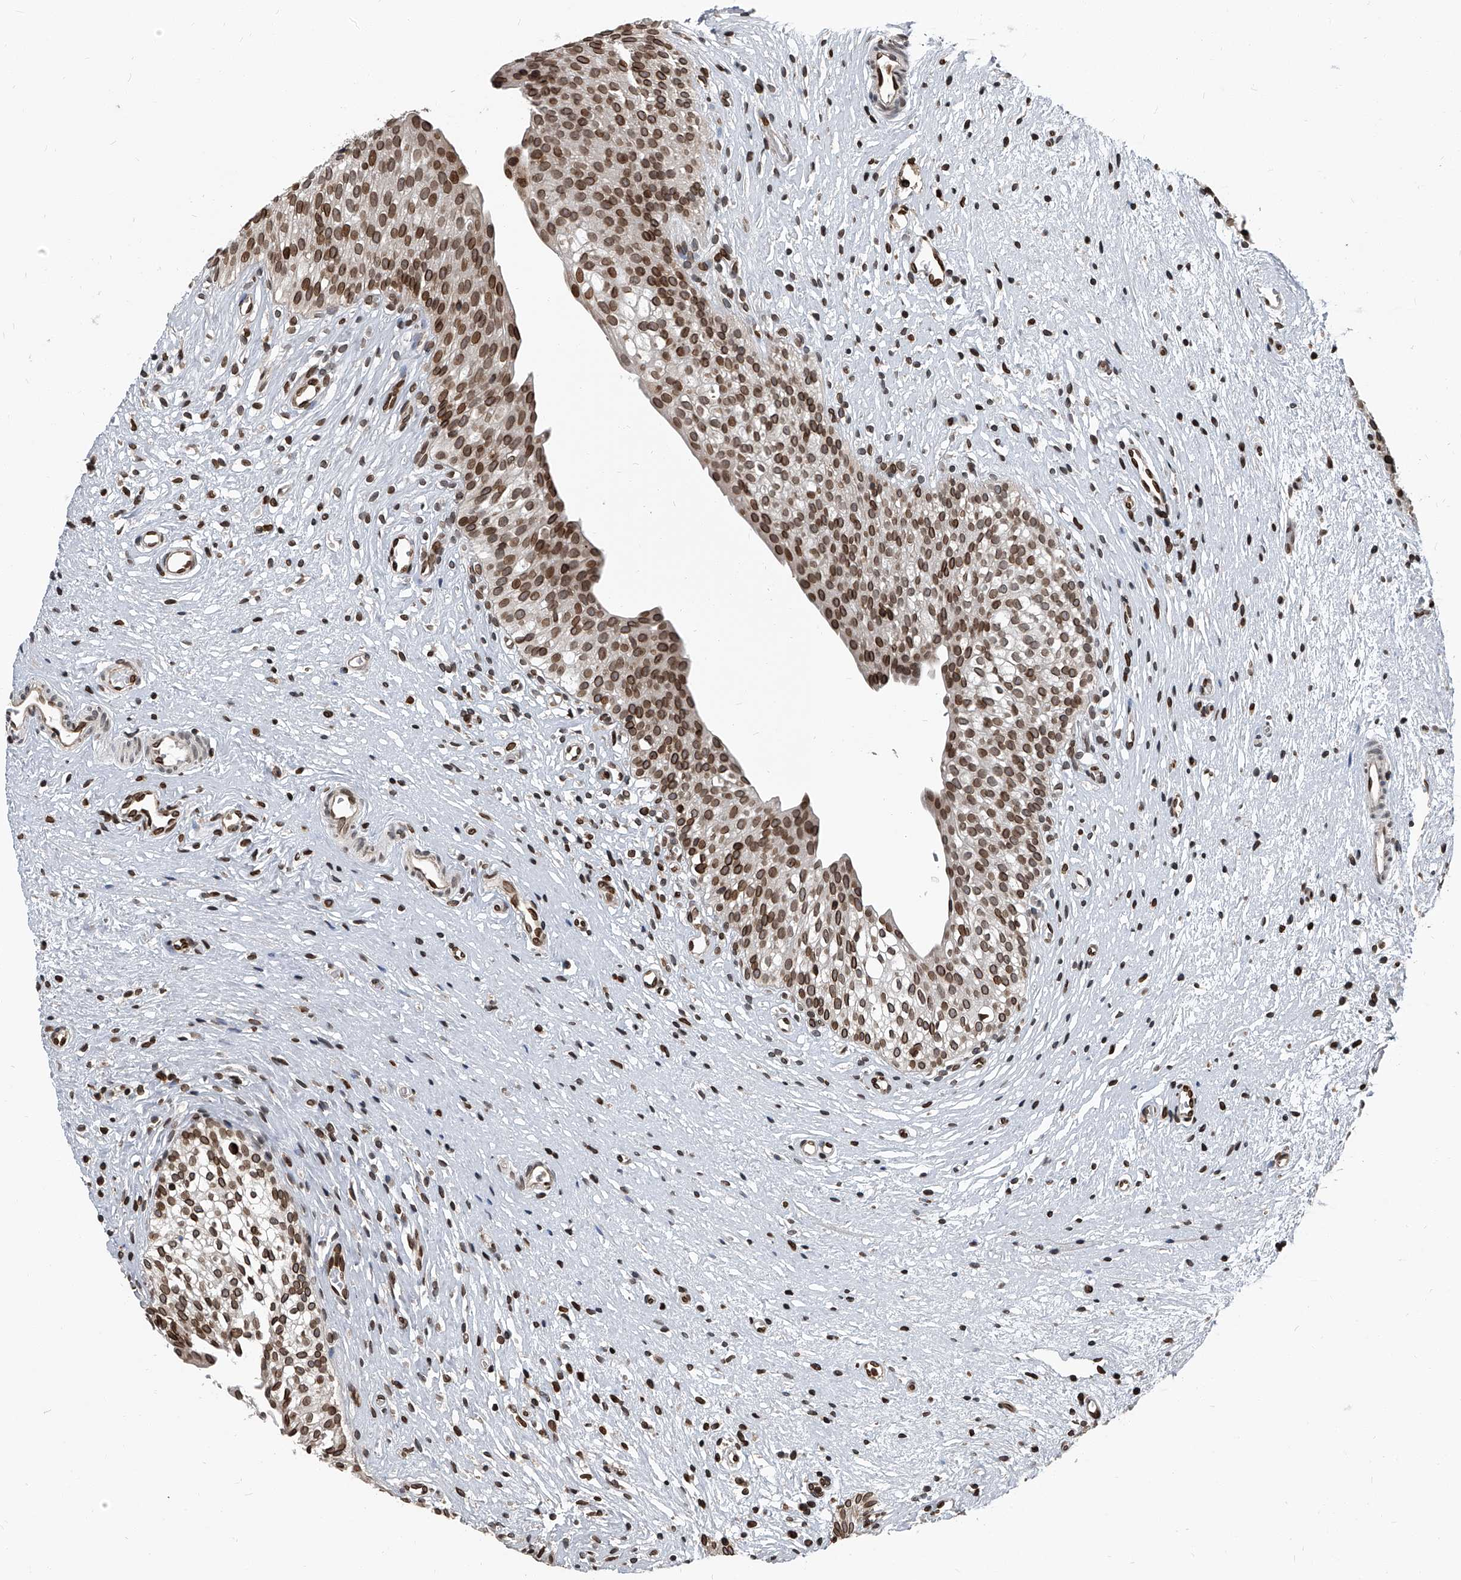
{"staining": {"intensity": "moderate", "quantity": ">75%", "location": "cytoplasmic/membranous,nuclear"}, "tissue": "urinary bladder", "cell_type": "Urothelial cells", "image_type": "normal", "snomed": [{"axis": "morphology", "description": "Normal tissue, NOS"}, {"axis": "topography", "description": "Urinary bladder"}], "caption": "Immunohistochemical staining of benign urinary bladder exhibits >75% levels of moderate cytoplasmic/membranous,nuclear protein staining in about >75% of urothelial cells. The protein of interest is stained brown, and the nuclei are stained in blue (DAB (3,3'-diaminobenzidine) IHC with brightfield microscopy, high magnification).", "gene": "PHF20", "patient": {"sex": "male", "age": 1}}